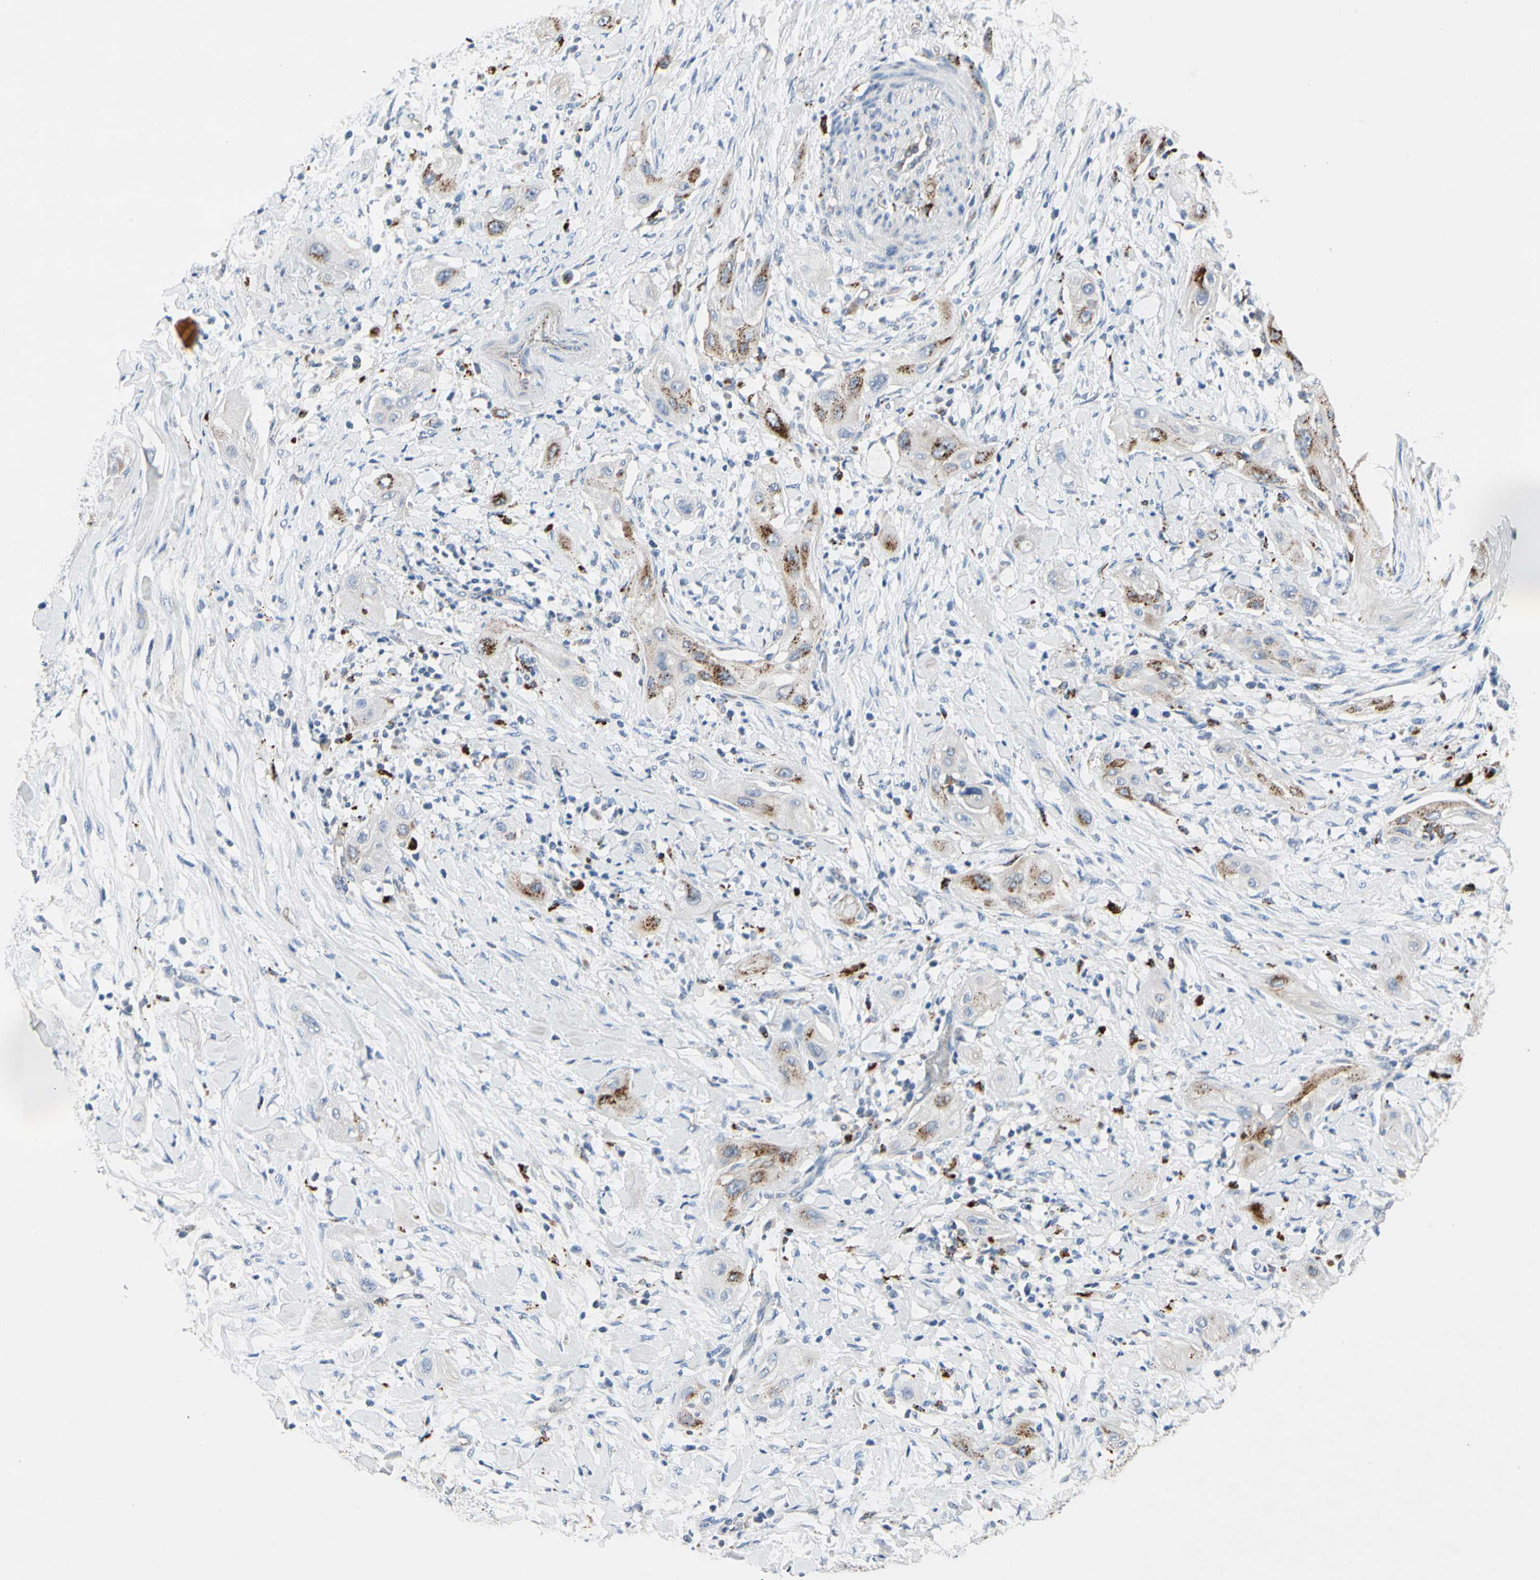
{"staining": {"intensity": "strong", "quantity": "<25%", "location": "cytoplasmic/membranous"}, "tissue": "lung cancer", "cell_type": "Tumor cells", "image_type": "cancer", "snomed": [{"axis": "morphology", "description": "Squamous cell carcinoma, NOS"}, {"axis": "topography", "description": "Lung"}], "caption": "Strong cytoplasmic/membranous expression for a protein is identified in about <25% of tumor cells of lung squamous cell carcinoma using immunohistochemistry.", "gene": "RETSAT", "patient": {"sex": "female", "age": 47}}